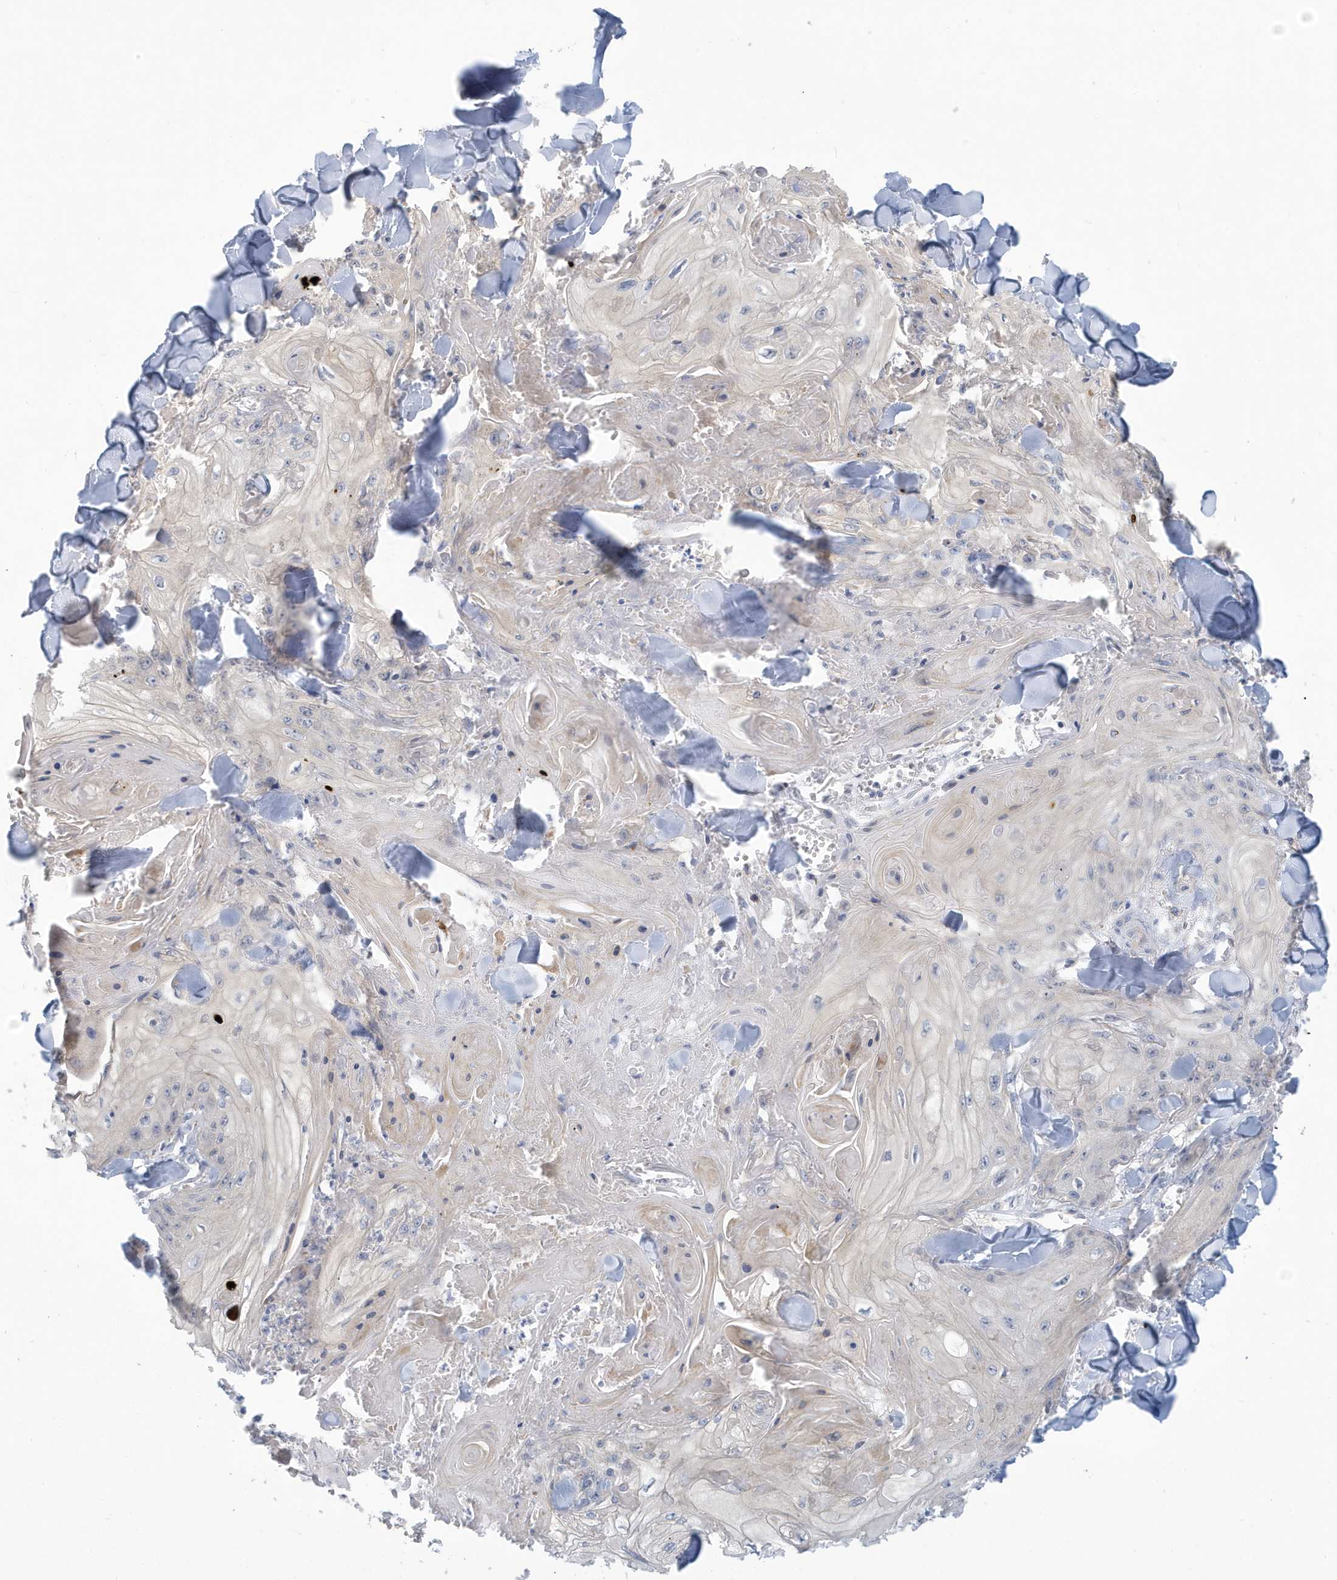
{"staining": {"intensity": "negative", "quantity": "none", "location": "none"}, "tissue": "skin cancer", "cell_type": "Tumor cells", "image_type": "cancer", "snomed": [{"axis": "morphology", "description": "Squamous cell carcinoma, NOS"}, {"axis": "topography", "description": "Skin"}], "caption": "Immunohistochemistry of skin squamous cell carcinoma demonstrates no staining in tumor cells.", "gene": "VTA1", "patient": {"sex": "male", "age": 74}}